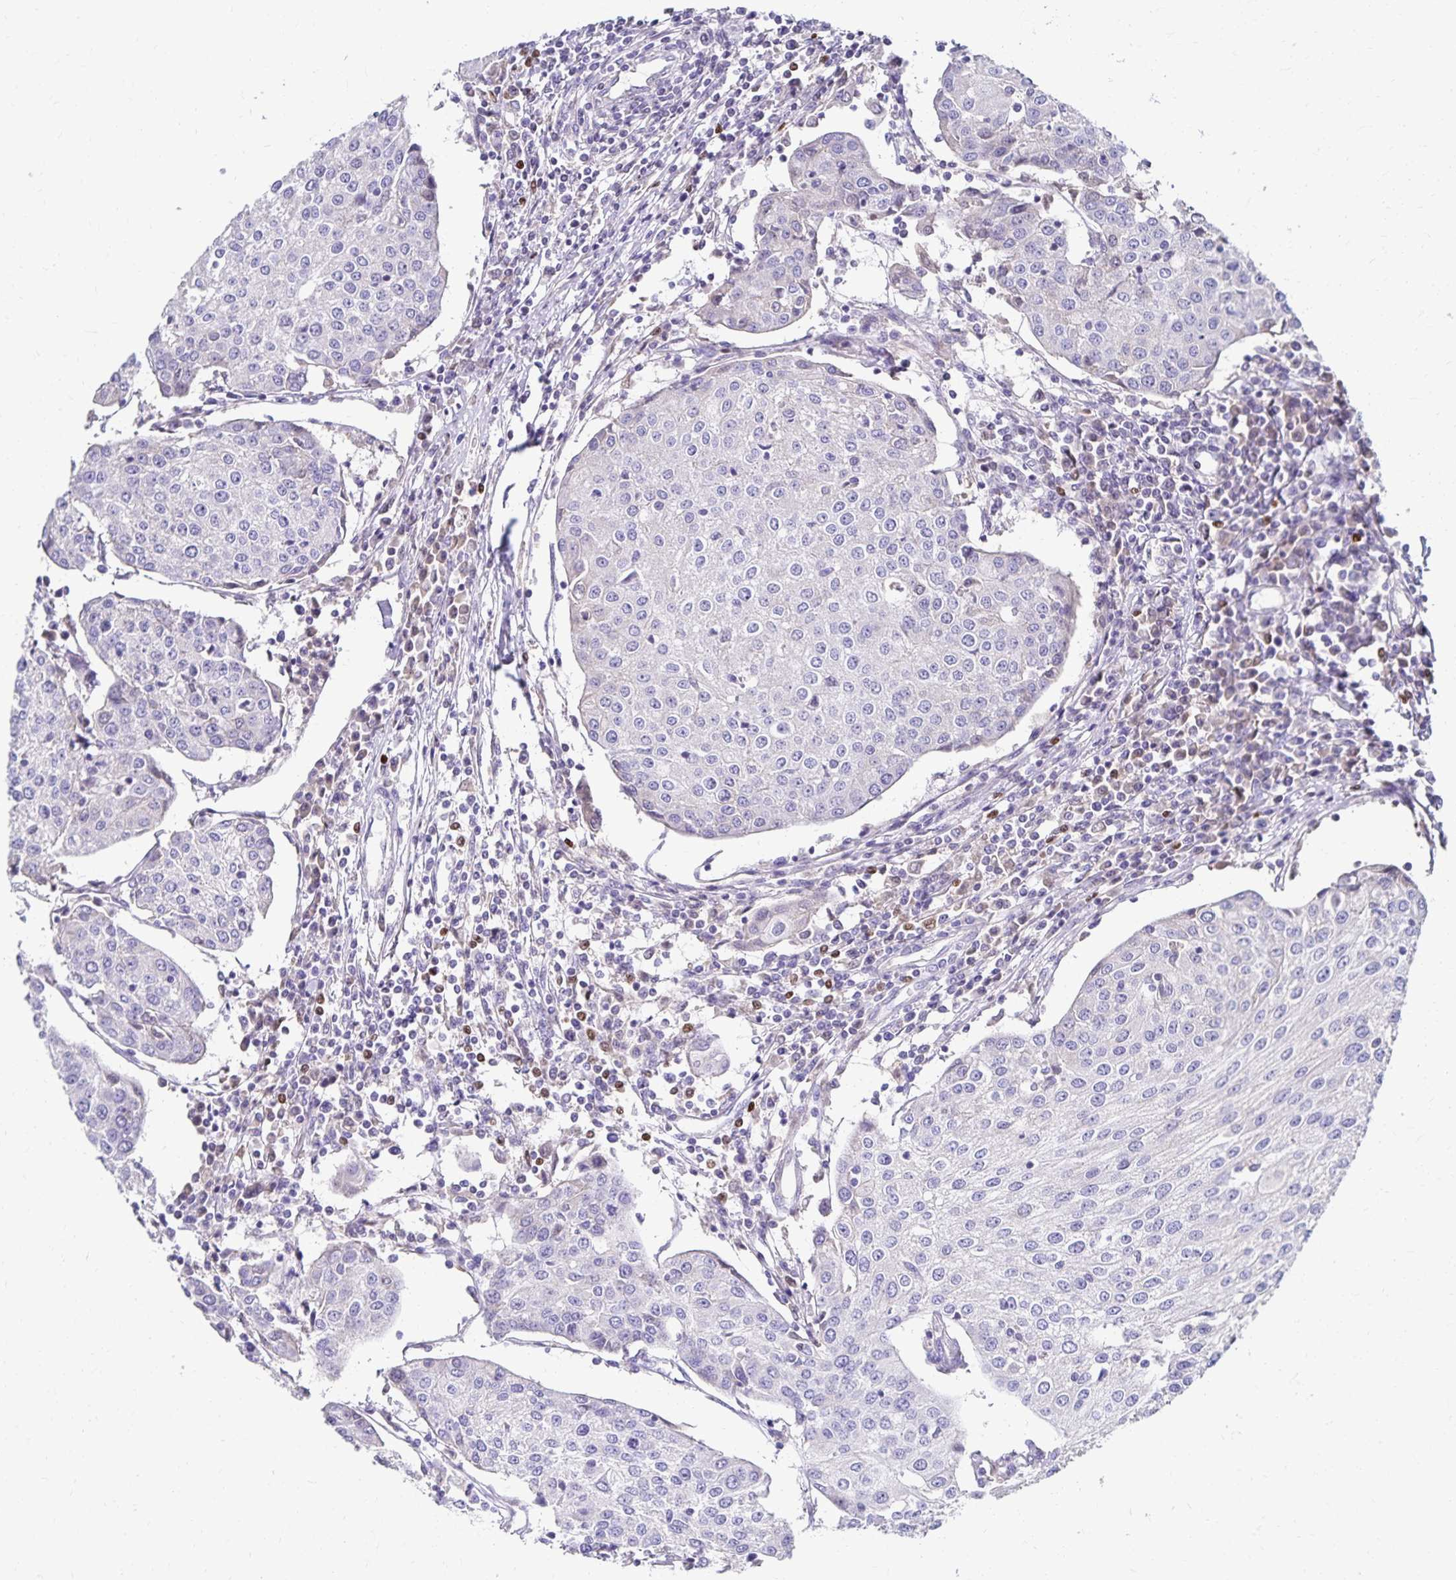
{"staining": {"intensity": "negative", "quantity": "none", "location": "none"}, "tissue": "urothelial cancer", "cell_type": "Tumor cells", "image_type": "cancer", "snomed": [{"axis": "morphology", "description": "Urothelial carcinoma, High grade"}, {"axis": "topography", "description": "Urinary bladder"}], "caption": "An image of human urothelial cancer is negative for staining in tumor cells. Brightfield microscopy of immunohistochemistry stained with DAB (3,3'-diaminobenzidine) (brown) and hematoxylin (blue), captured at high magnification.", "gene": "PAX5", "patient": {"sex": "female", "age": 85}}